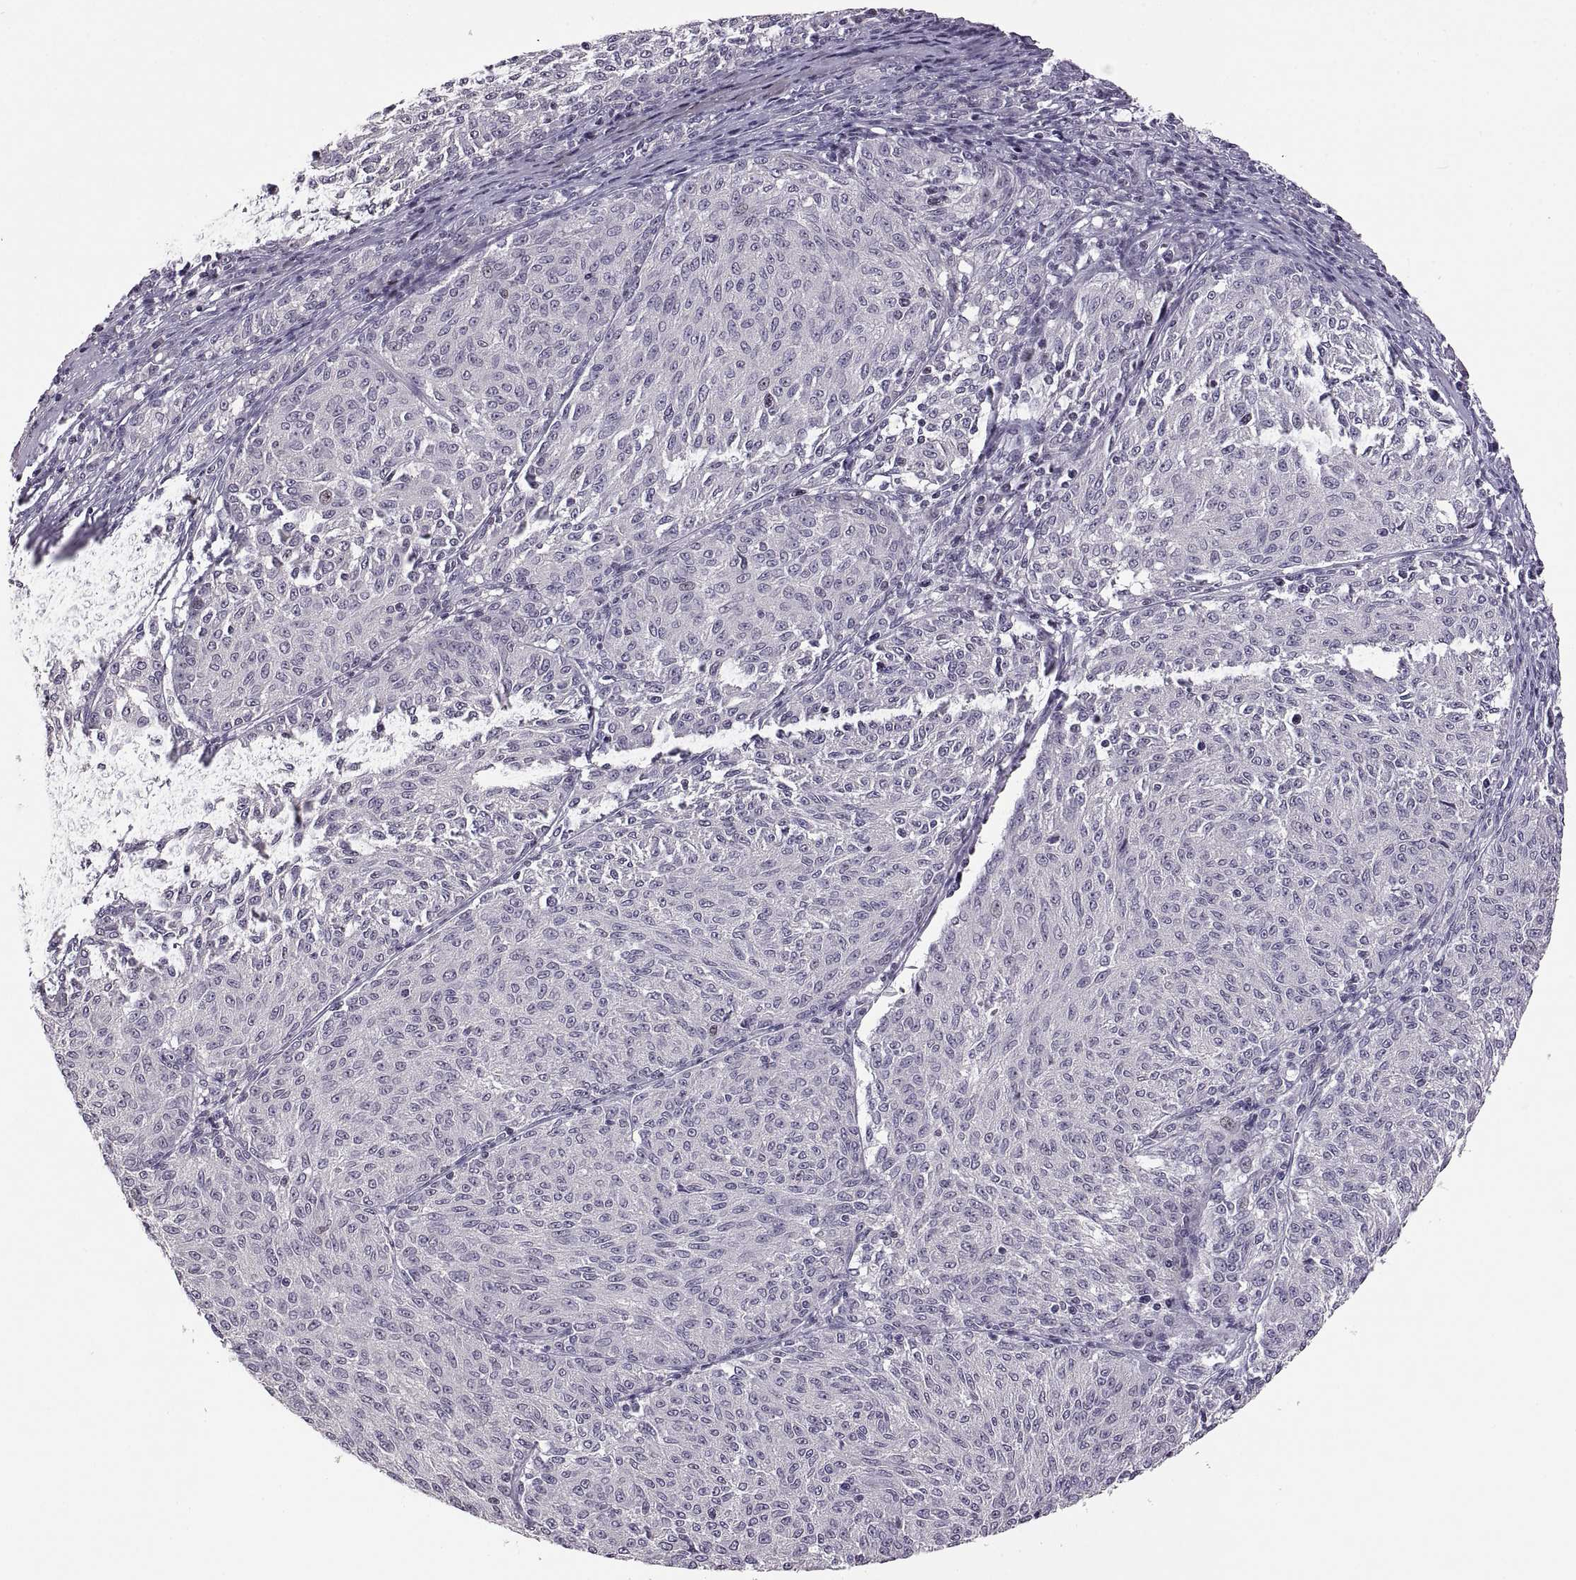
{"staining": {"intensity": "negative", "quantity": "none", "location": "none"}, "tissue": "melanoma", "cell_type": "Tumor cells", "image_type": "cancer", "snomed": [{"axis": "morphology", "description": "Malignant melanoma, NOS"}, {"axis": "topography", "description": "Skin"}], "caption": "This is an immunohistochemistry (IHC) image of human malignant melanoma. There is no expression in tumor cells.", "gene": "NEK2", "patient": {"sex": "female", "age": 72}}